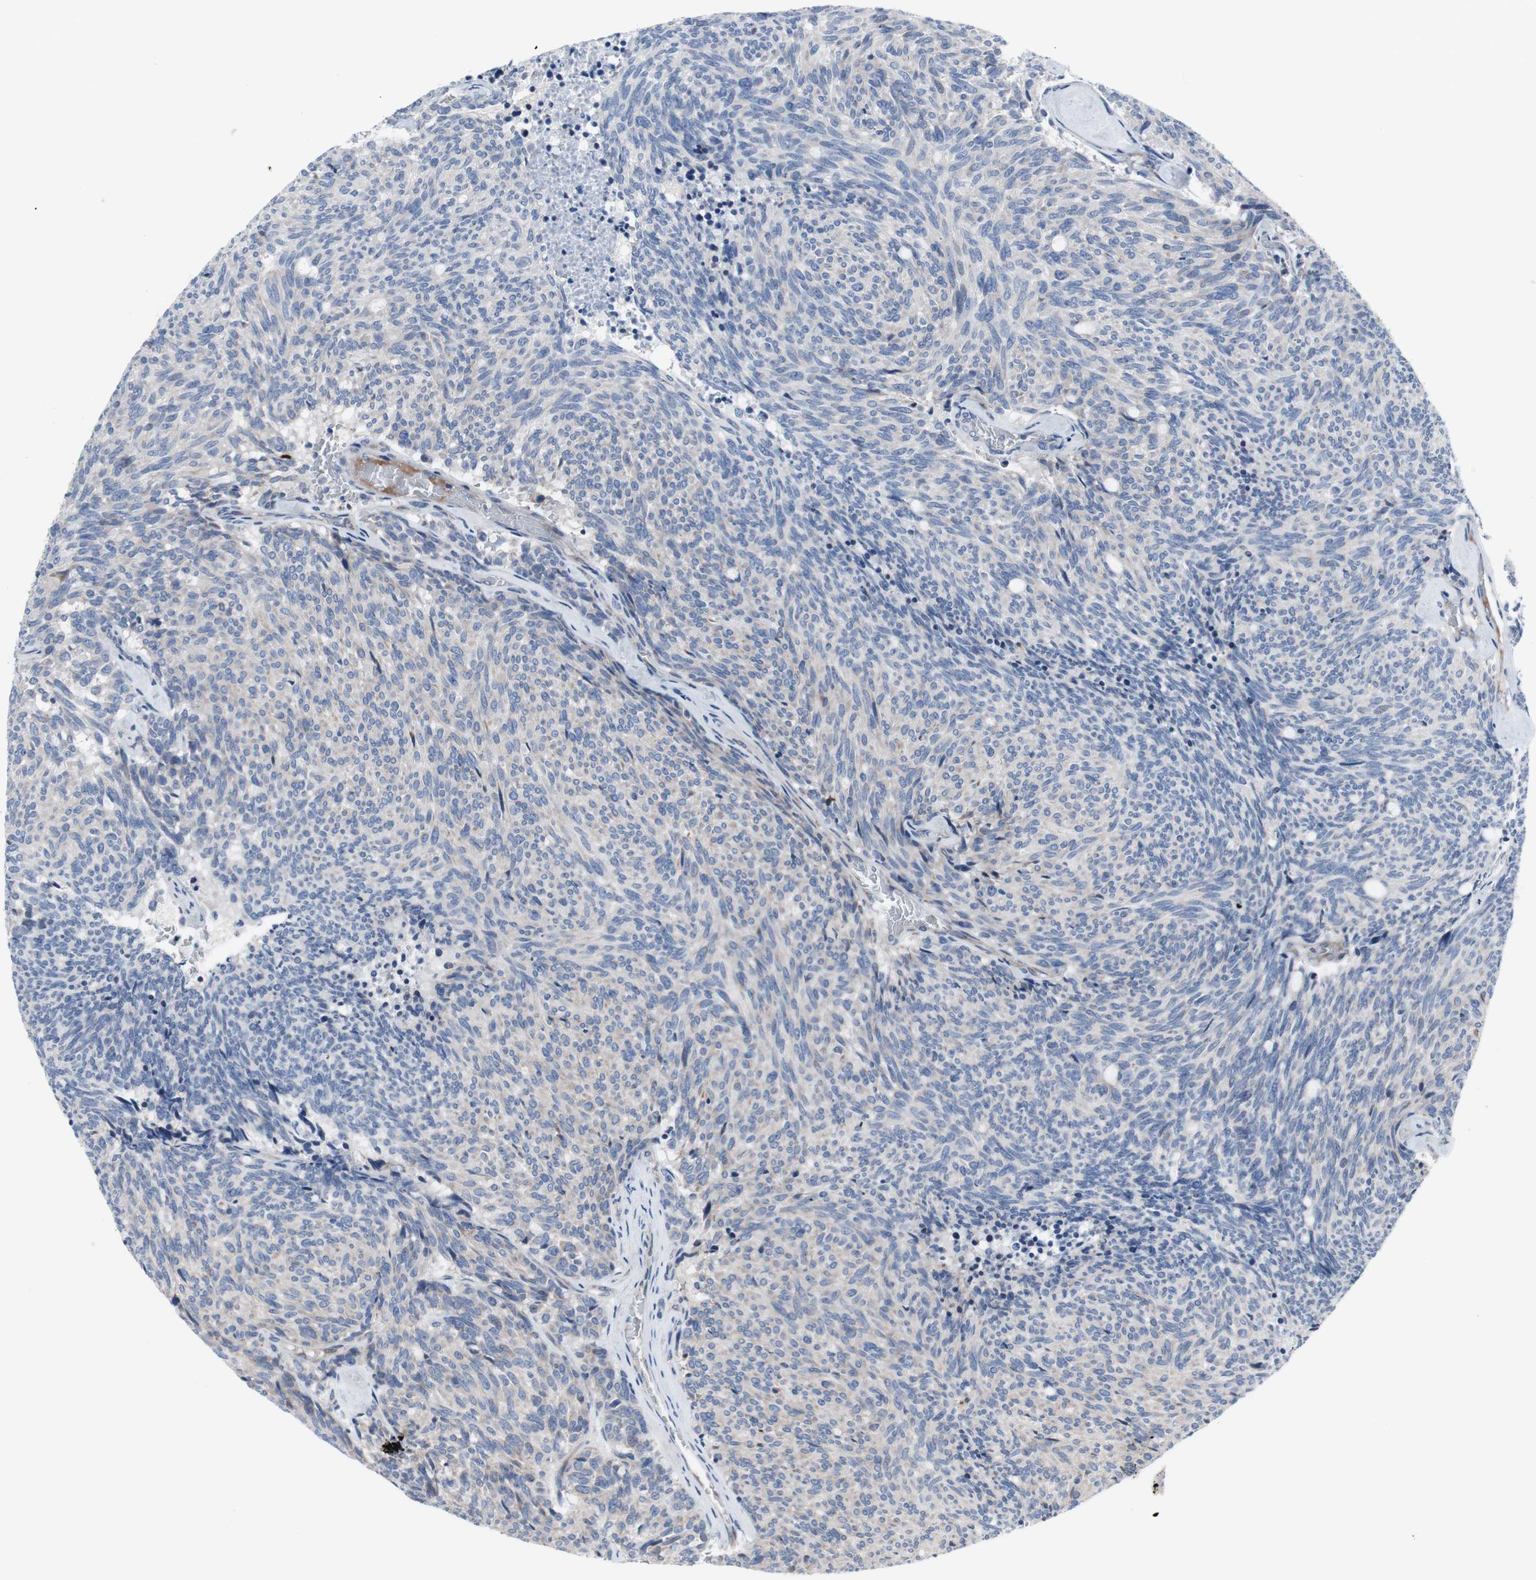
{"staining": {"intensity": "negative", "quantity": "none", "location": "none"}, "tissue": "carcinoid", "cell_type": "Tumor cells", "image_type": "cancer", "snomed": [{"axis": "morphology", "description": "Carcinoid, malignant, NOS"}, {"axis": "topography", "description": "Pancreas"}], "caption": "Tumor cells show no significant positivity in carcinoid.", "gene": "KANSL1", "patient": {"sex": "female", "age": 54}}